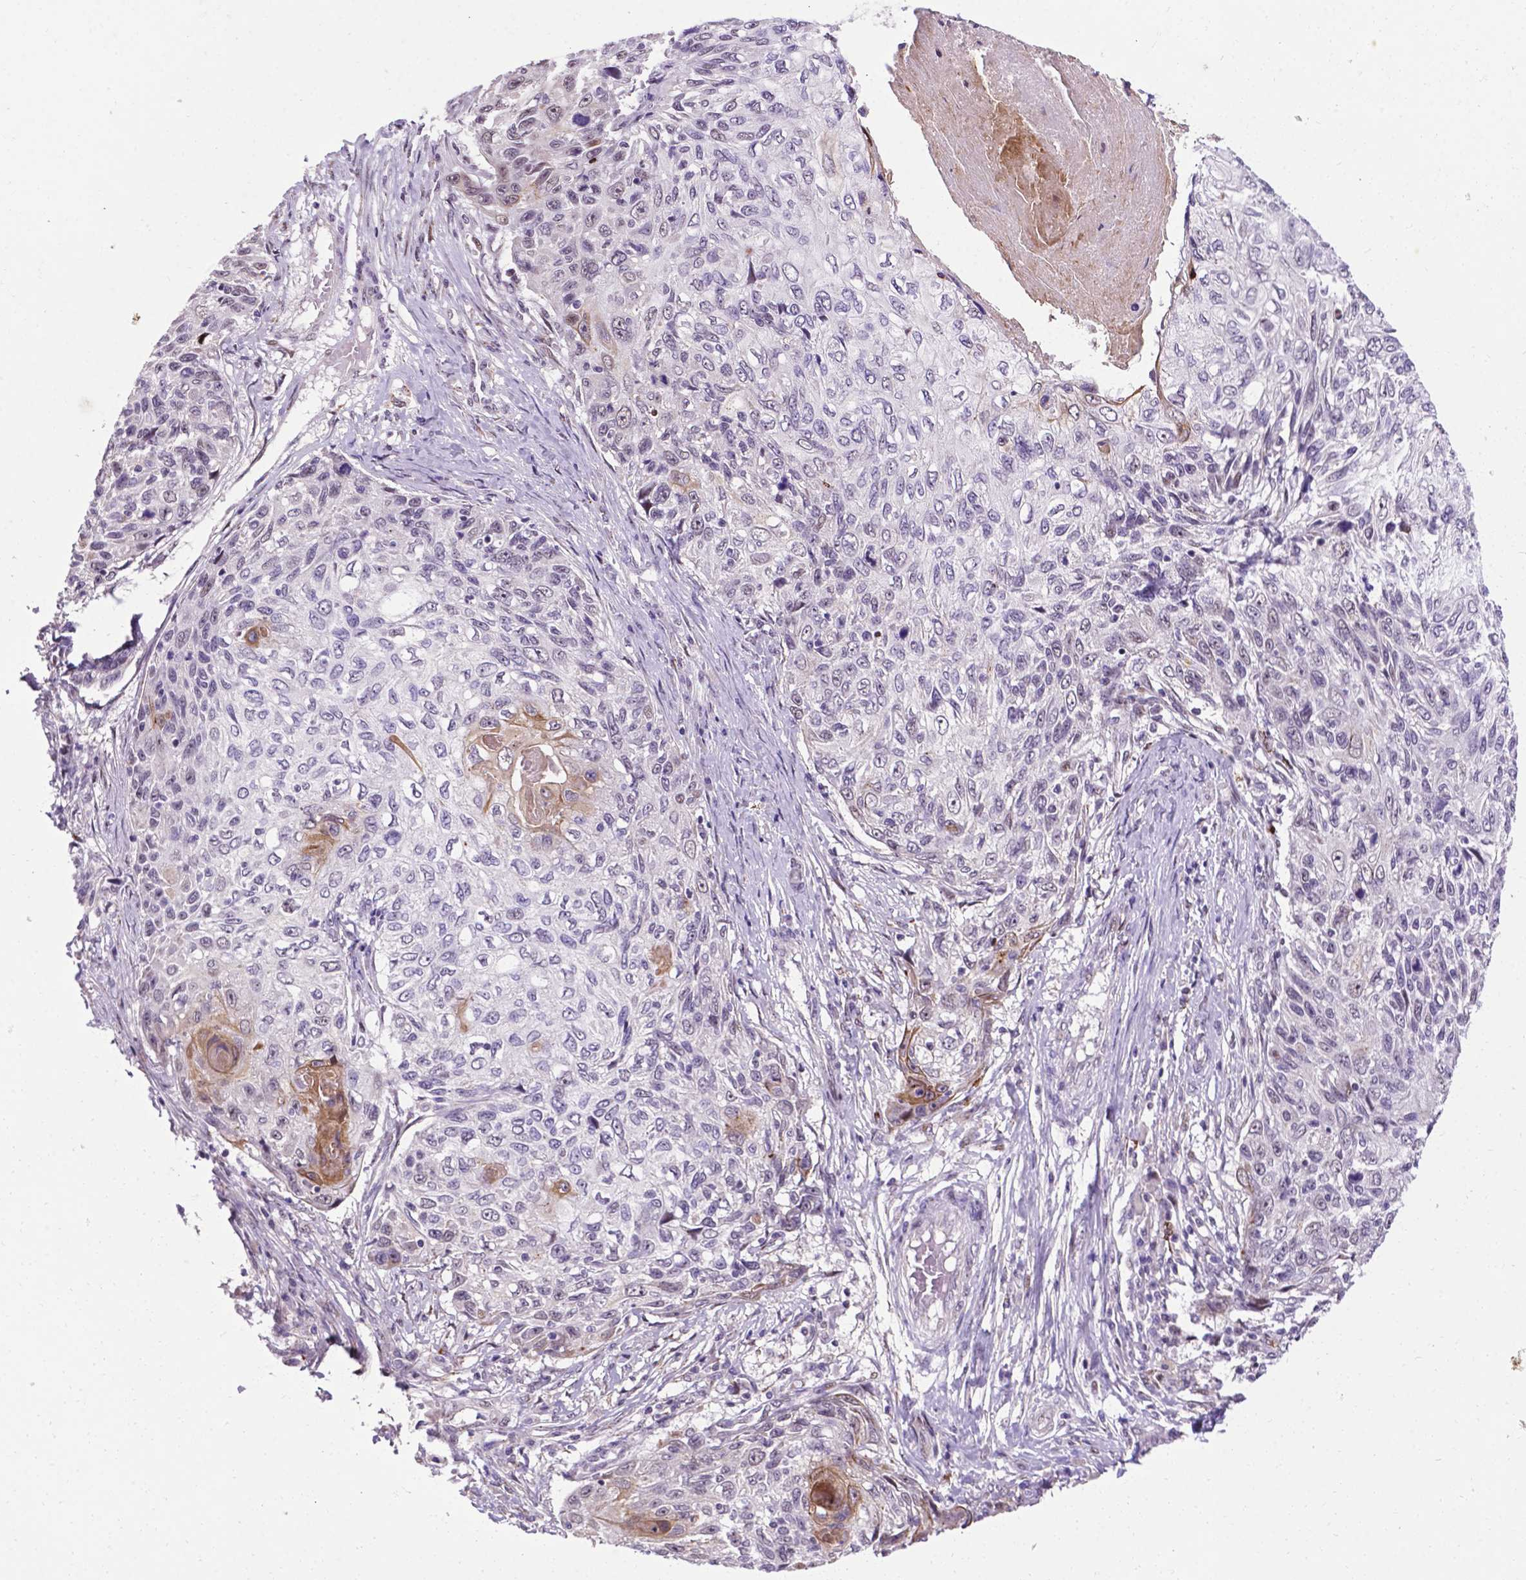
{"staining": {"intensity": "weak", "quantity": "<25%", "location": "cytoplasmic/membranous"}, "tissue": "skin cancer", "cell_type": "Tumor cells", "image_type": "cancer", "snomed": [{"axis": "morphology", "description": "Squamous cell carcinoma, NOS"}, {"axis": "topography", "description": "Skin"}], "caption": "Tumor cells are negative for protein expression in human skin cancer. (DAB (3,3'-diaminobenzidine) immunohistochemistry (IHC) visualized using brightfield microscopy, high magnification).", "gene": "SMAD3", "patient": {"sex": "male", "age": 92}}